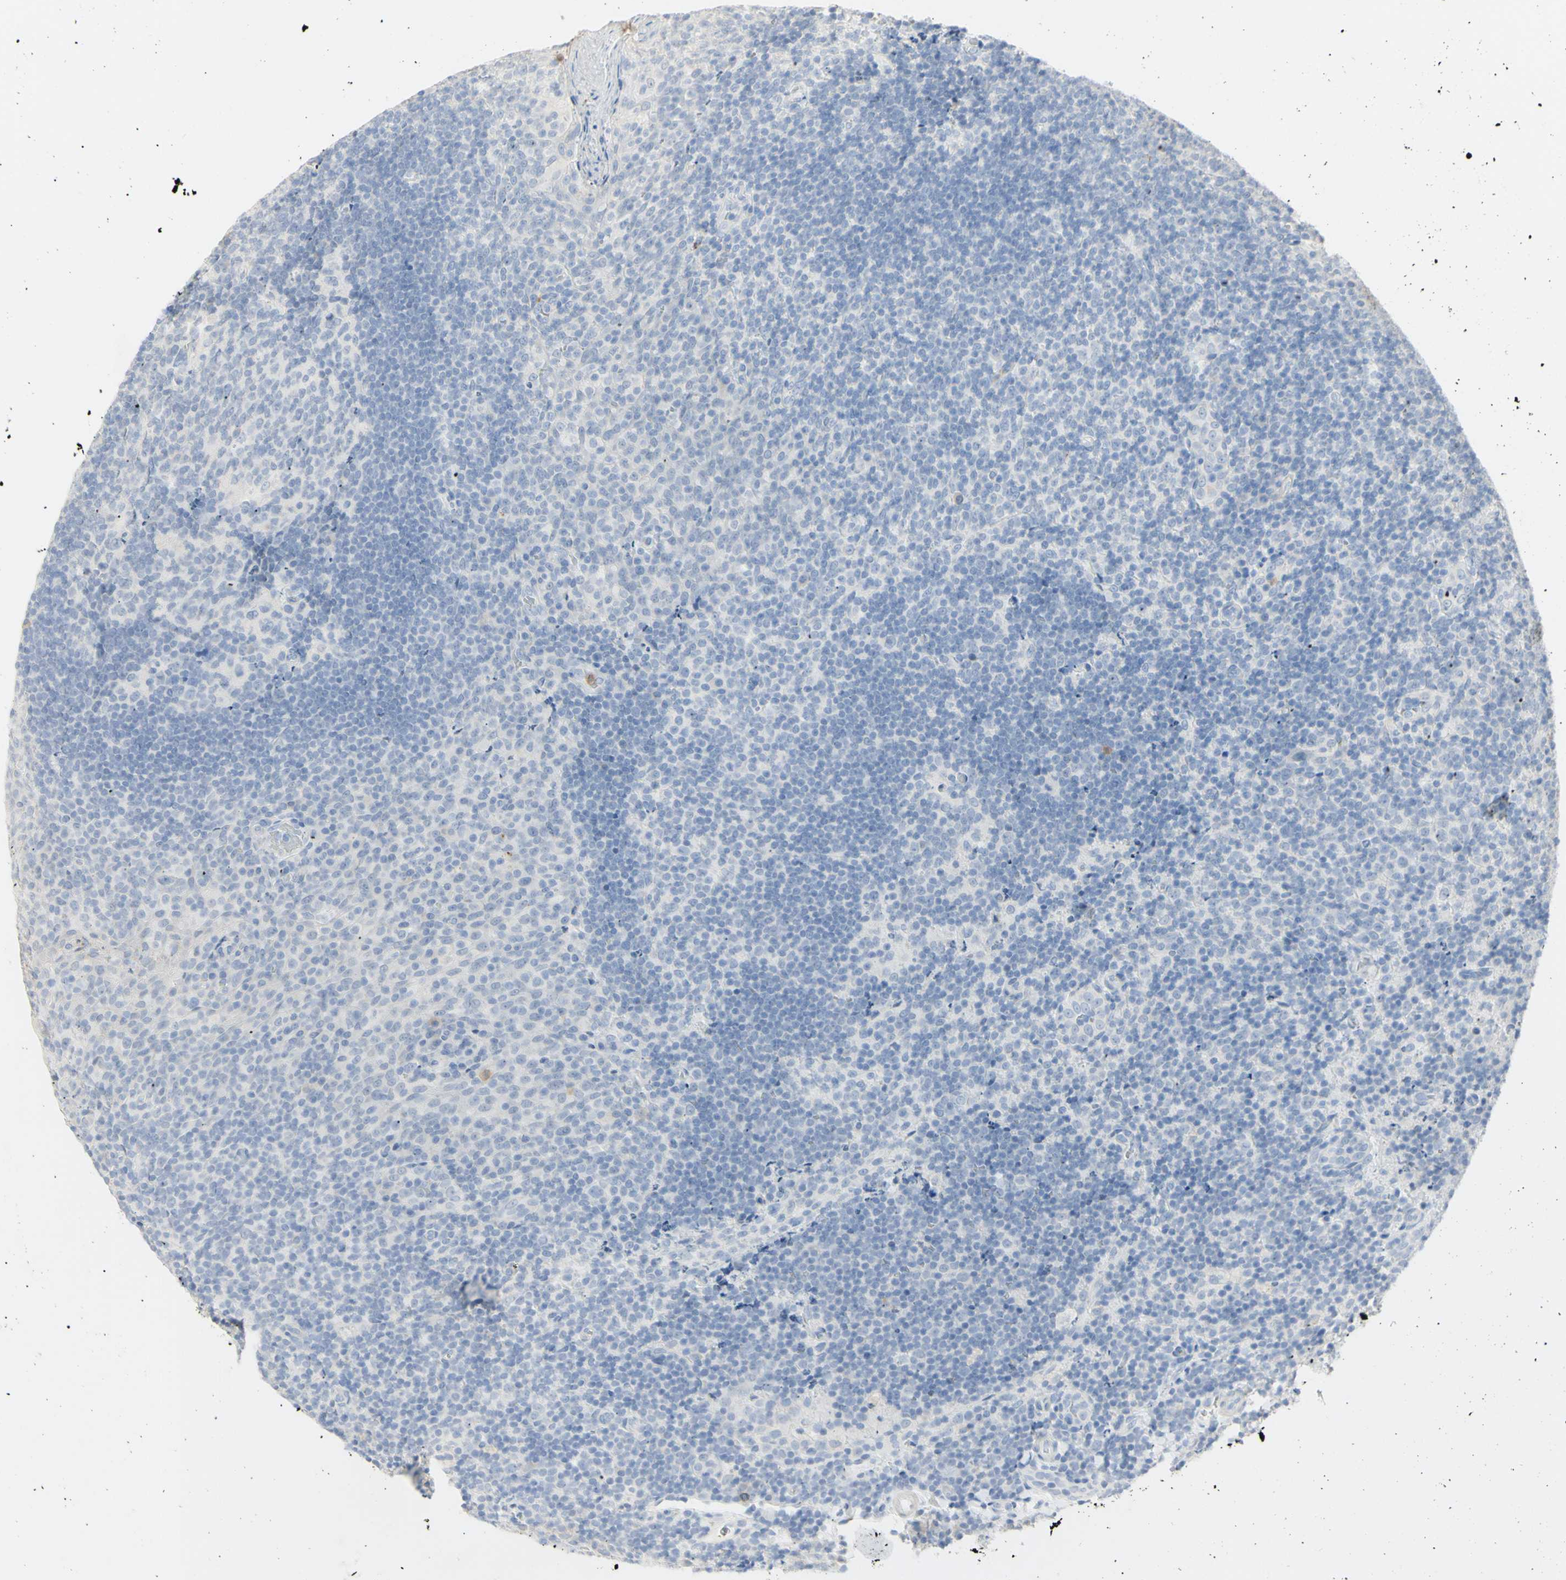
{"staining": {"intensity": "negative", "quantity": "none", "location": "none"}, "tissue": "tonsil", "cell_type": "Germinal center cells", "image_type": "normal", "snomed": [{"axis": "morphology", "description": "Normal tissue, NOS"}, {"axis": "topography", "description": "Tonsil"}], "caption": "Tonsil stained for a protein using immunohistochemistry (IHC) displays no expression germinal center cells.", "gene": "B4GALNT3", "patient": {"sex": "male", "age": 17}}